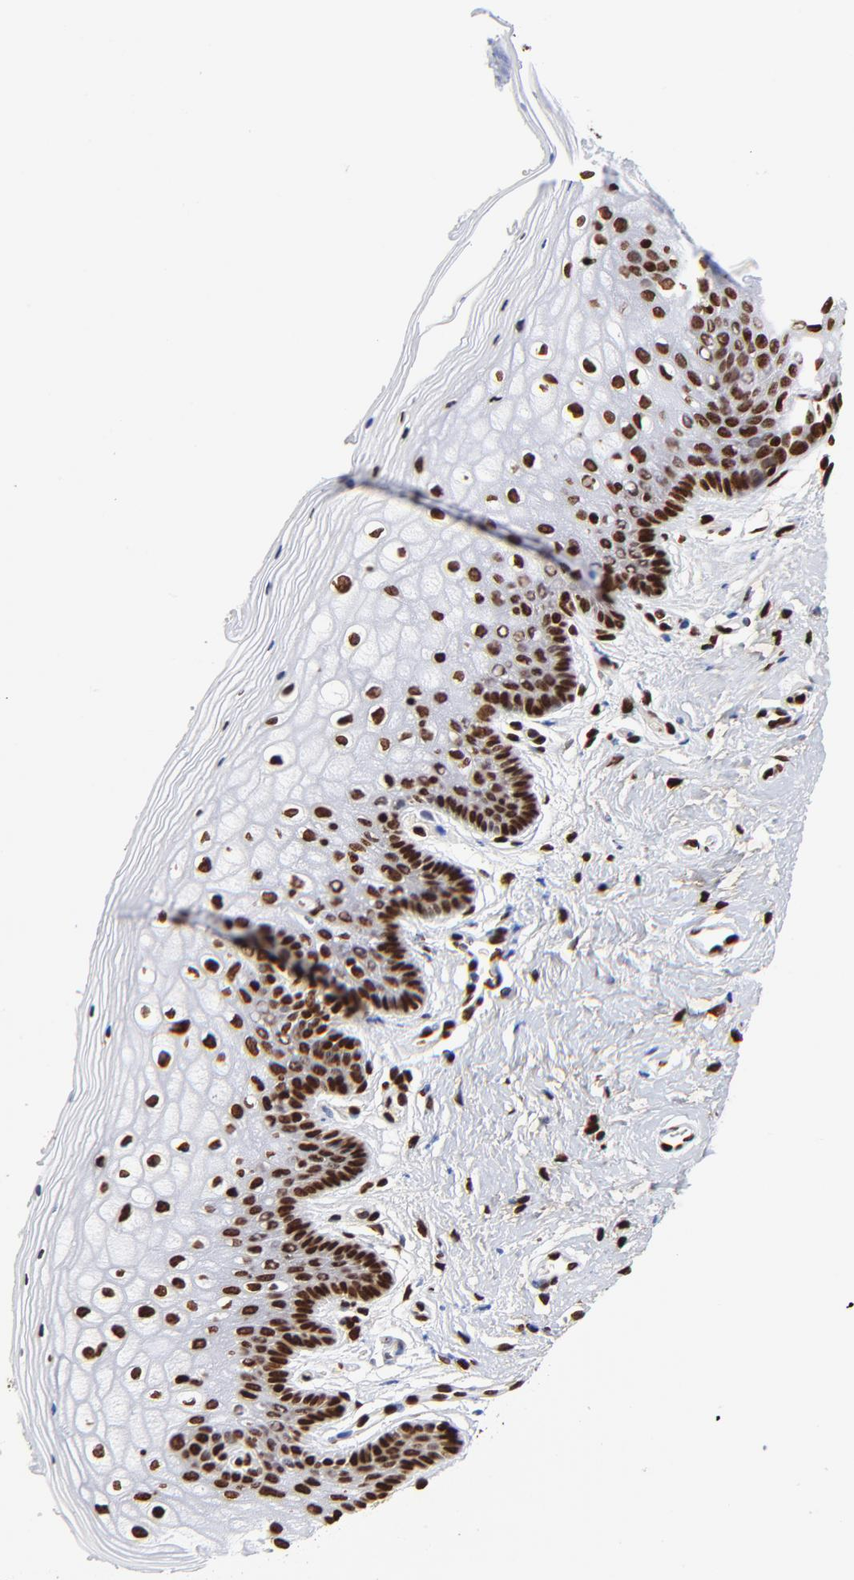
{"staining": {"intensity": "strong", "quantity": ">75%", "location": "nuclear"}, "tissue": "vagina", "cell_type": "Squamous epithelial cells", "image_type": "normal", "snomed": [{"axis": "morphology", "description": "Normal tissue, NOS"}, {"axis": "topography", "description": "Vagina"}], "caption": "Protein staining of benign vagina displays strong nuclear staining in approximately >75% of squamous epithelial cells. The staining is performed using DAB (3,3'-diaminobenzidine) brown chromogen to label protein expression. The nuclei are counter-stained blue using hematoxylin.", "gene": "FBH1", "patient": {"sex": "female", "age": 46}}